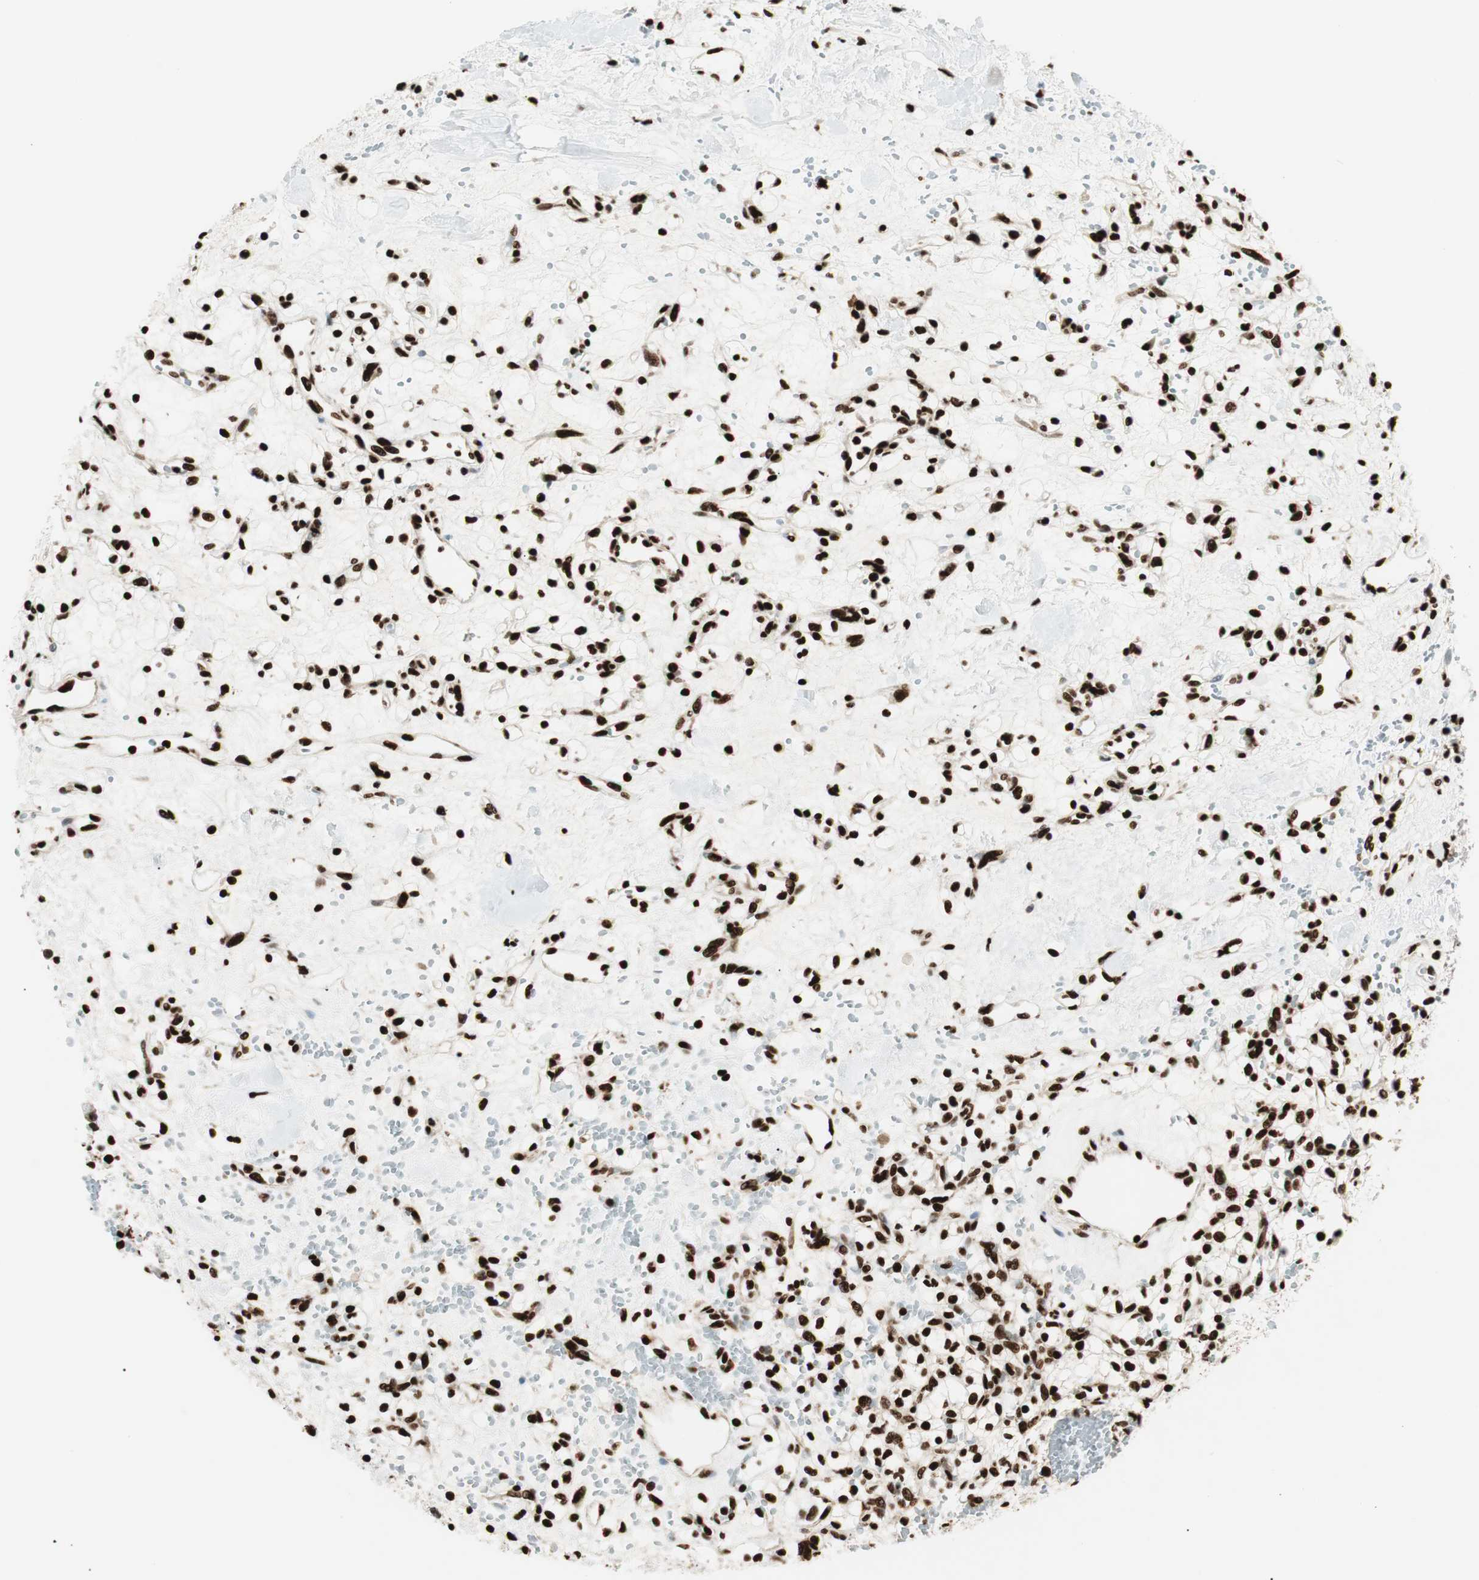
{"staining": {"intensity": "strong", "quantity": ">75%", "location": "nuclear"}, "tissue": "renal cancer", "cell_type": "Tumor cells", "image_type": "cancer", "snomed": [{"axis": "morphology", "description": "Adenocarcinoma, NOS"}, {"axis": "topography", "description": "Kidney"}], "caption": "IHC micrograph of human renal cancer stained for a protein (brown), which shows high levels of strong nuclear staining in approximately >75% of tumor cells.", "gene": "EWSR1", "patient": {"sex": "female", "age": 60}}